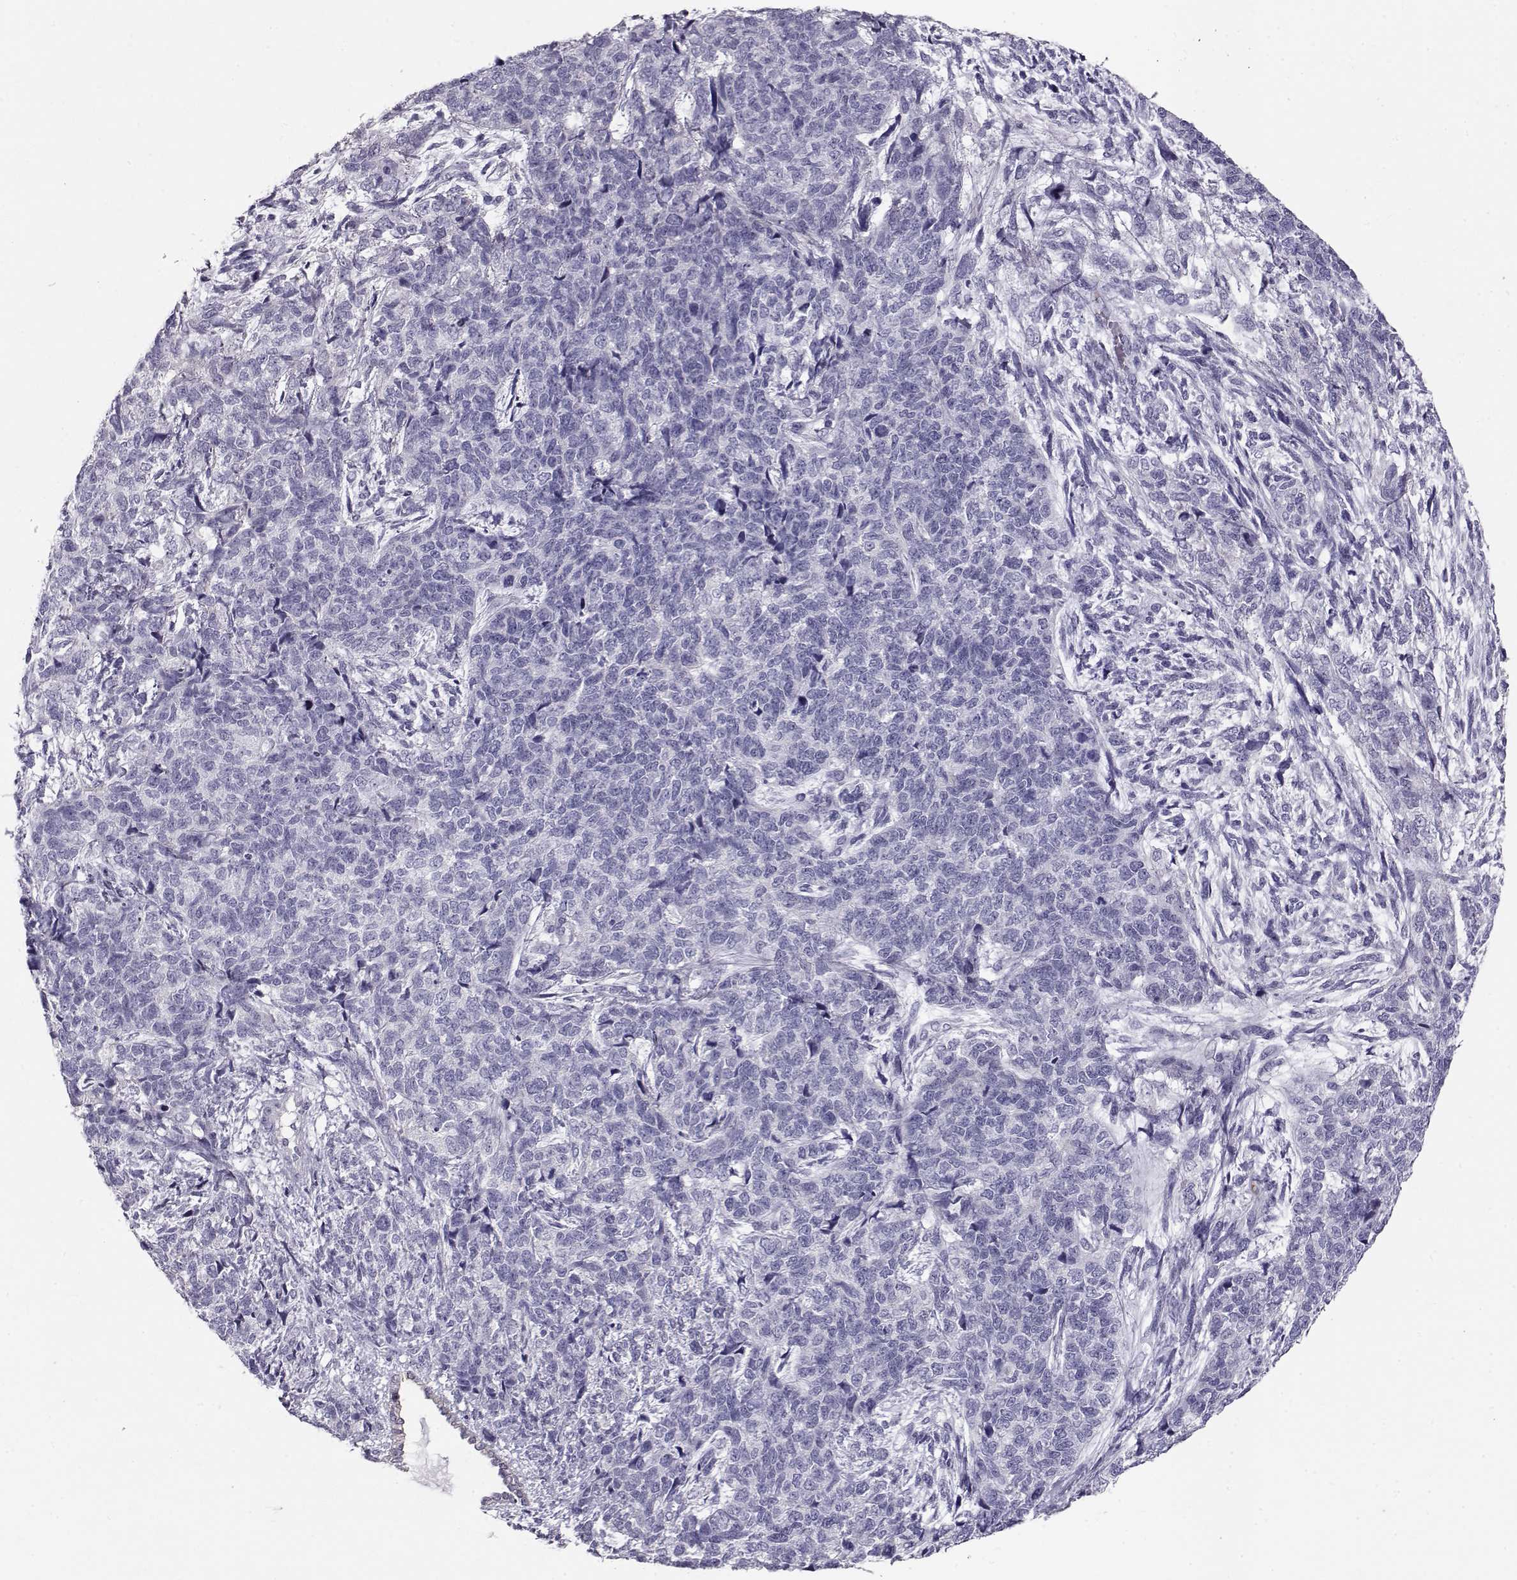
{"staining": {"intensity": "negative", "quantity": "none", "location": "none"}, "tissue": "cervical cancer", "cell_type": "Tumor cells", "image_type": "cancer", "snomed": [{"axis": "morphology", "description": "Squamous cell carcinoma, NOS"}, {"axis": "topography", "description": "Cervix"}], "caption": "This is an immunohistochemistry (IHC) micrograph of cervical cancer. There is no expression in tumor cells.", "gene": "RD3", "patient": {"sex": "female", "age": 63}}